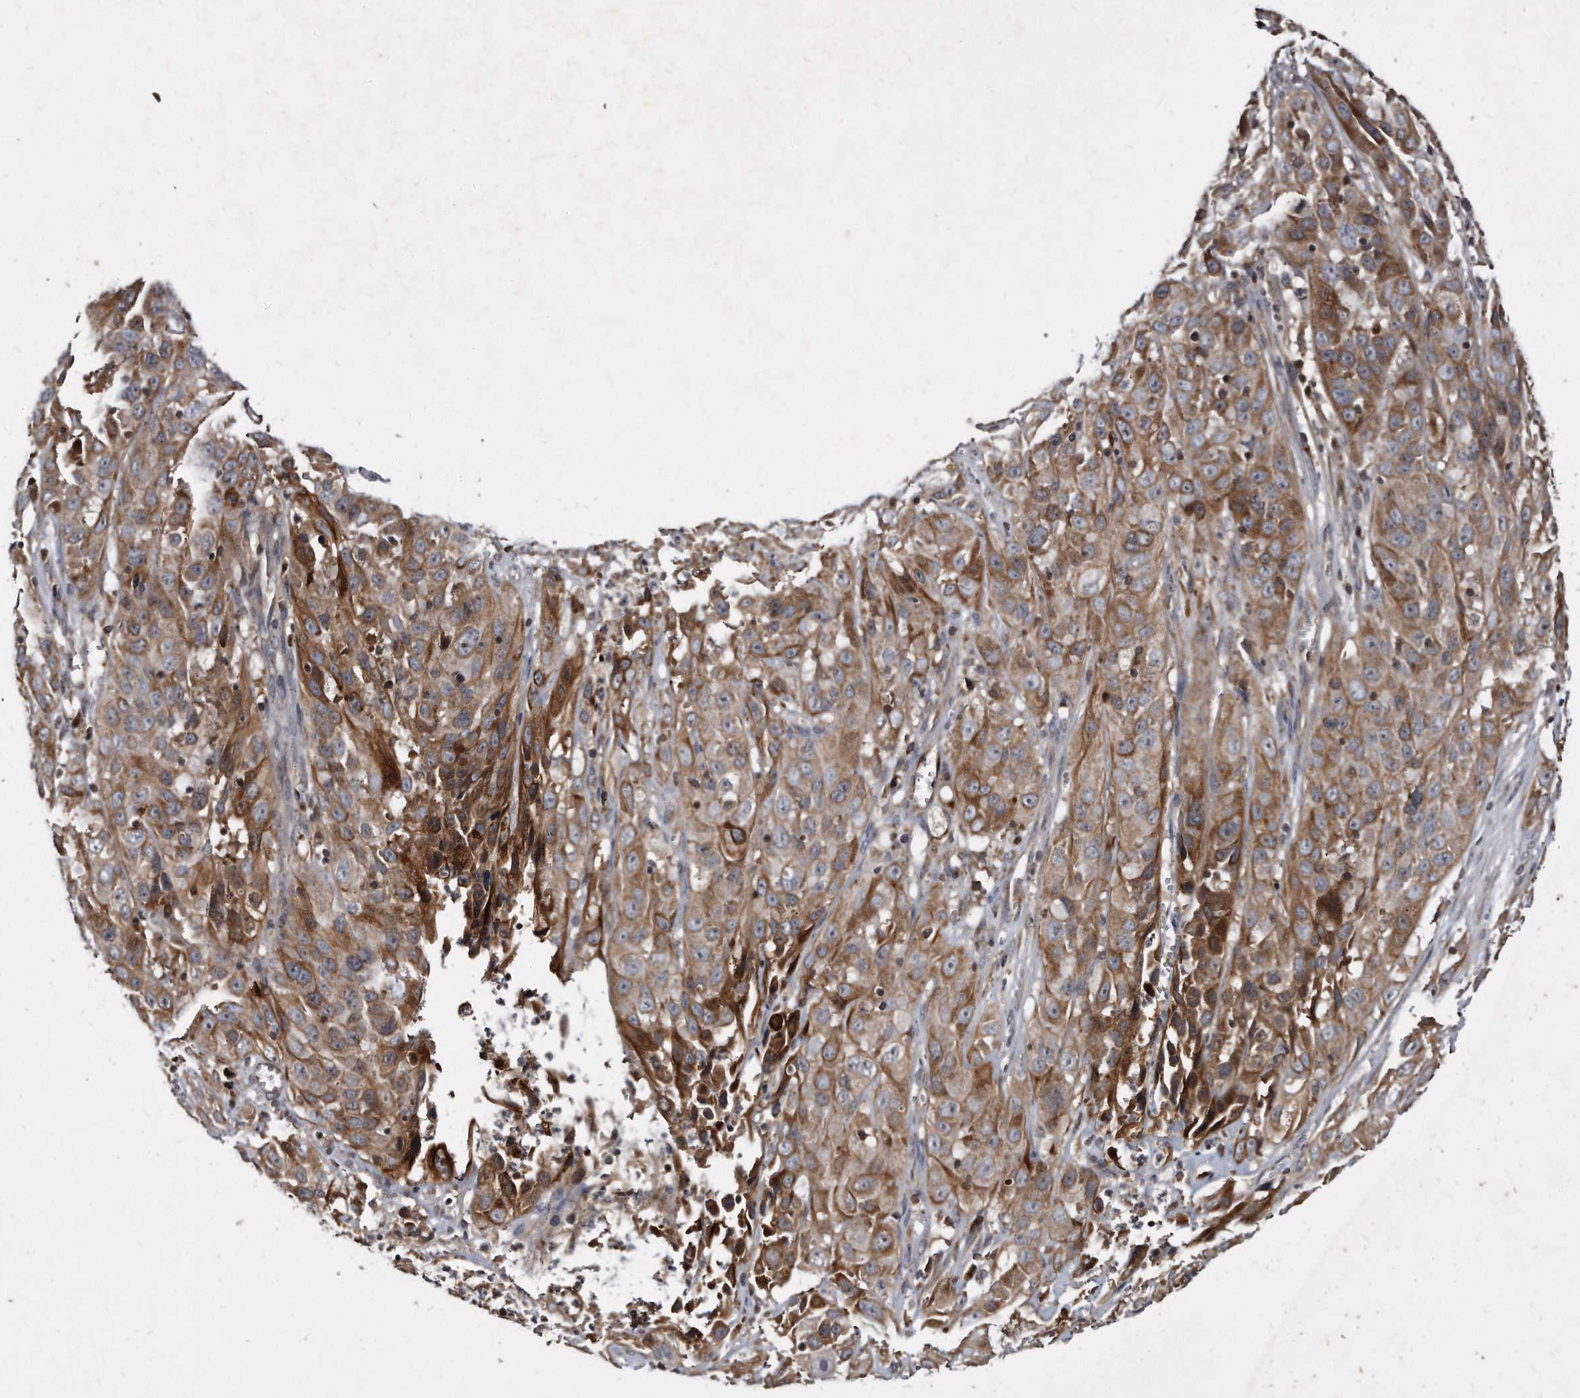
{"staining": {"intensity": "moderate", "quantity": ">75%", "location": "cytoplasmic/membranous"}, "tissue": "cervical cancer", "cell_type": "Tumor cells", "image_type": "cancer", "snomed": [{"axis": "morphology", "description": "Squamous cell carcinoma, NOS"}, {"axis": "topography", "description": "Cervix"}], "caption": "Cervical squamous cell carcinoma was stained to show a protein in brown. There is medium levels of moderate cytoplasmic/membranous positivity in about >75% of tumor cells.", "gene": "FAM136A", "patient": {"sex": "female", "age": 32}}